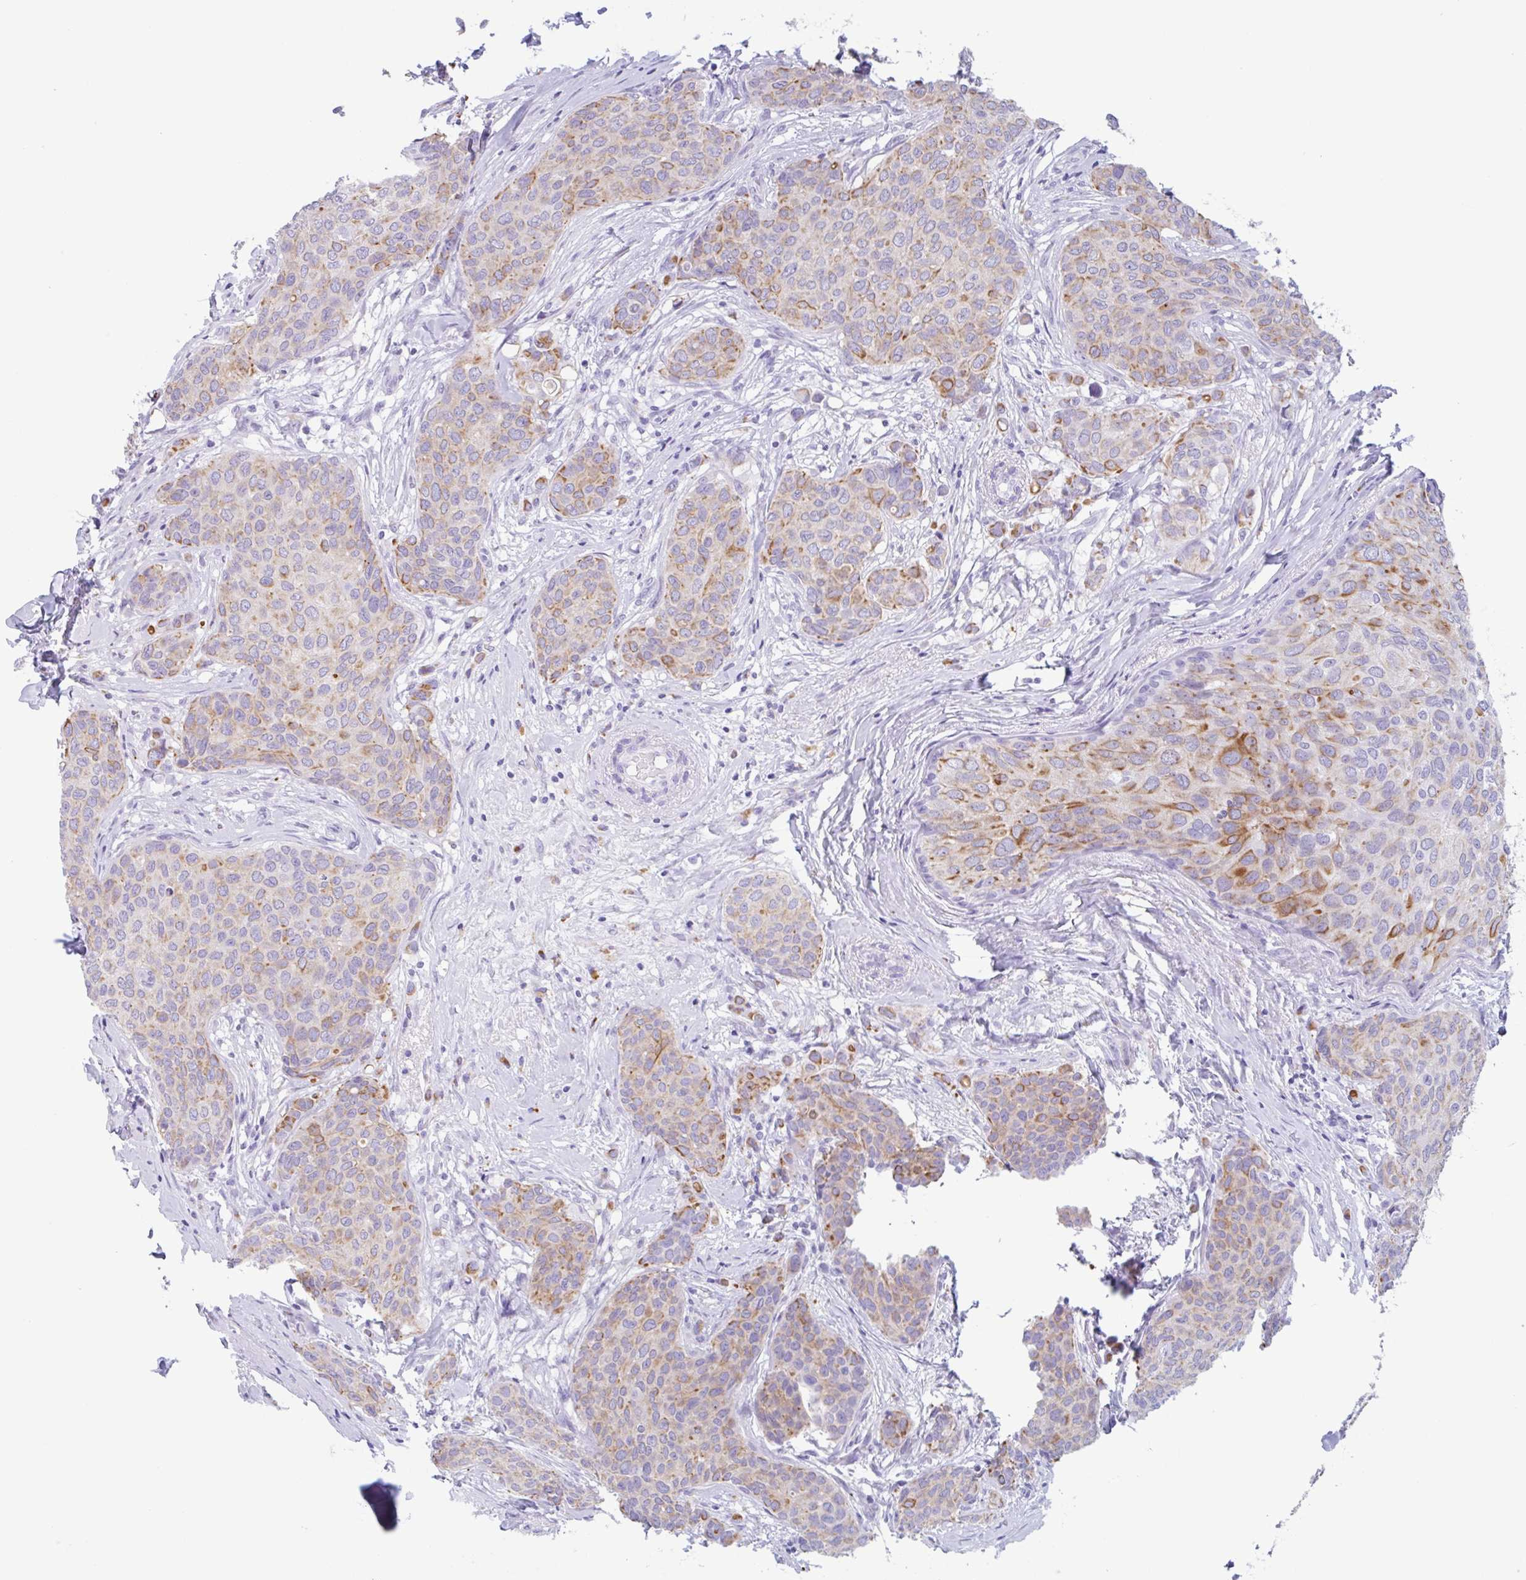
{"staining": {"intensity": "moderate", "quantity": ">75%", "location": "cytoplasmic/membranous"}, "tissue": "breast cancer", "cell_type": "Tumor cells", "image_type": "cancer", "snomed": [{"axis": "morphology", "description": "Duct carcinoma"}, {"axis": "topography", "description": "Breast"}], "caption": "This micrograph displays breast cancer stained with immunohistochemistry (IHC) to label a protein in brown. The cytoplasmic/membranous of tumor cells show moderate positivity for the protein. Nuclei are counter-stained blue.", "gene": "DTWD2", "patient": {"sex": "female", "age": 47}}